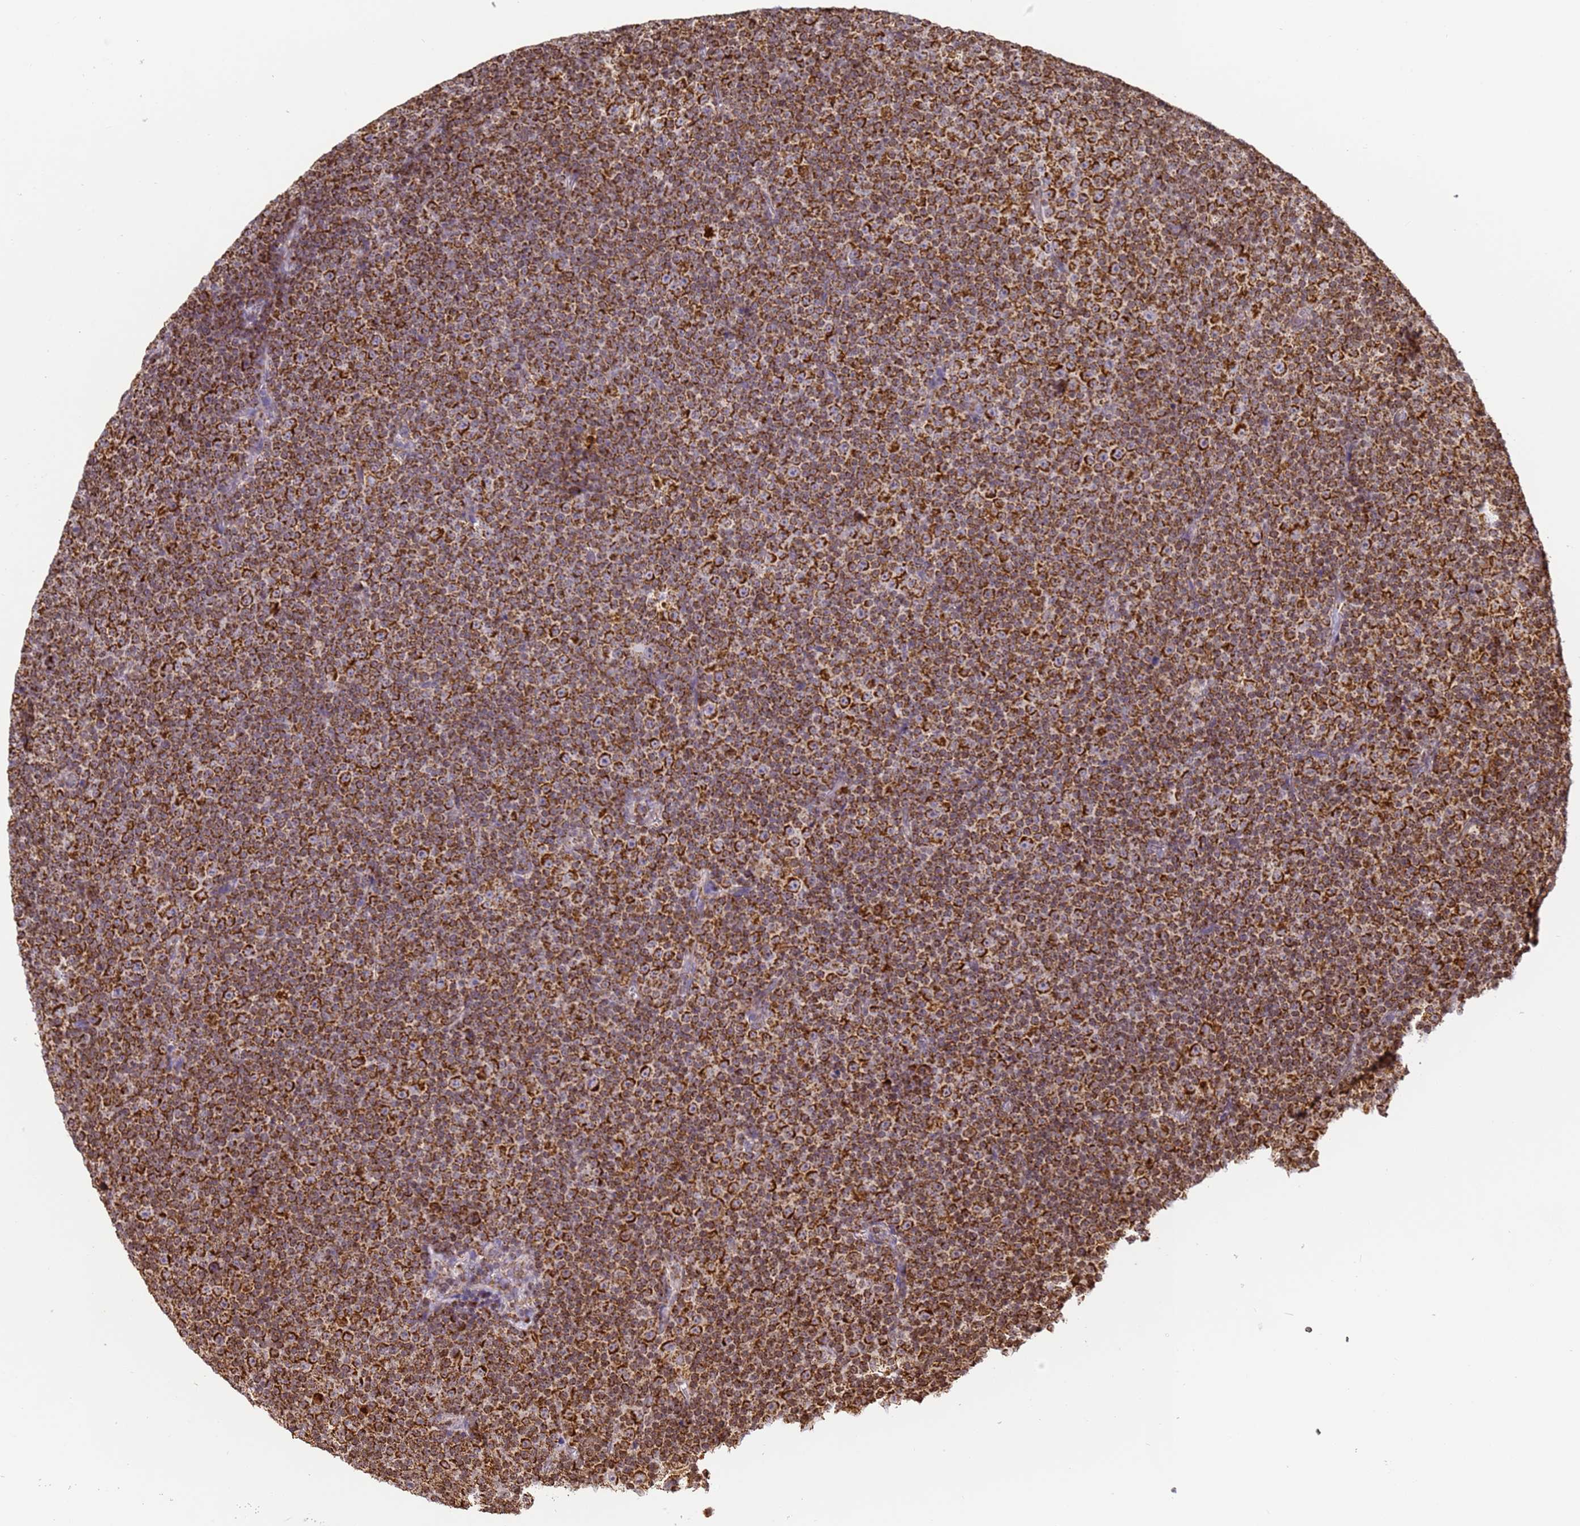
{"staining": {"intensity": "strong", "quantity": ">75%", "location": "cytoplasmic/membranous"}, "tissue": "lymphoma", "cell_type": "Tumor cells", "image_type": "cancer", "snomed": [{"axis": "morphology", "description": "Malignant lymphoma, non-Hodgkin's type, Low grade"}, {"axis": "topography", "description": "Lymph node"}], "caption": "Immunohistochemistry (IHC) of lymphoma reveals high levels of strong cytoplasmic/membranous positivity in about >75% of tumor cells.", "gene": "HSPE1", "patient": {"sex": "female", "age": 67}}